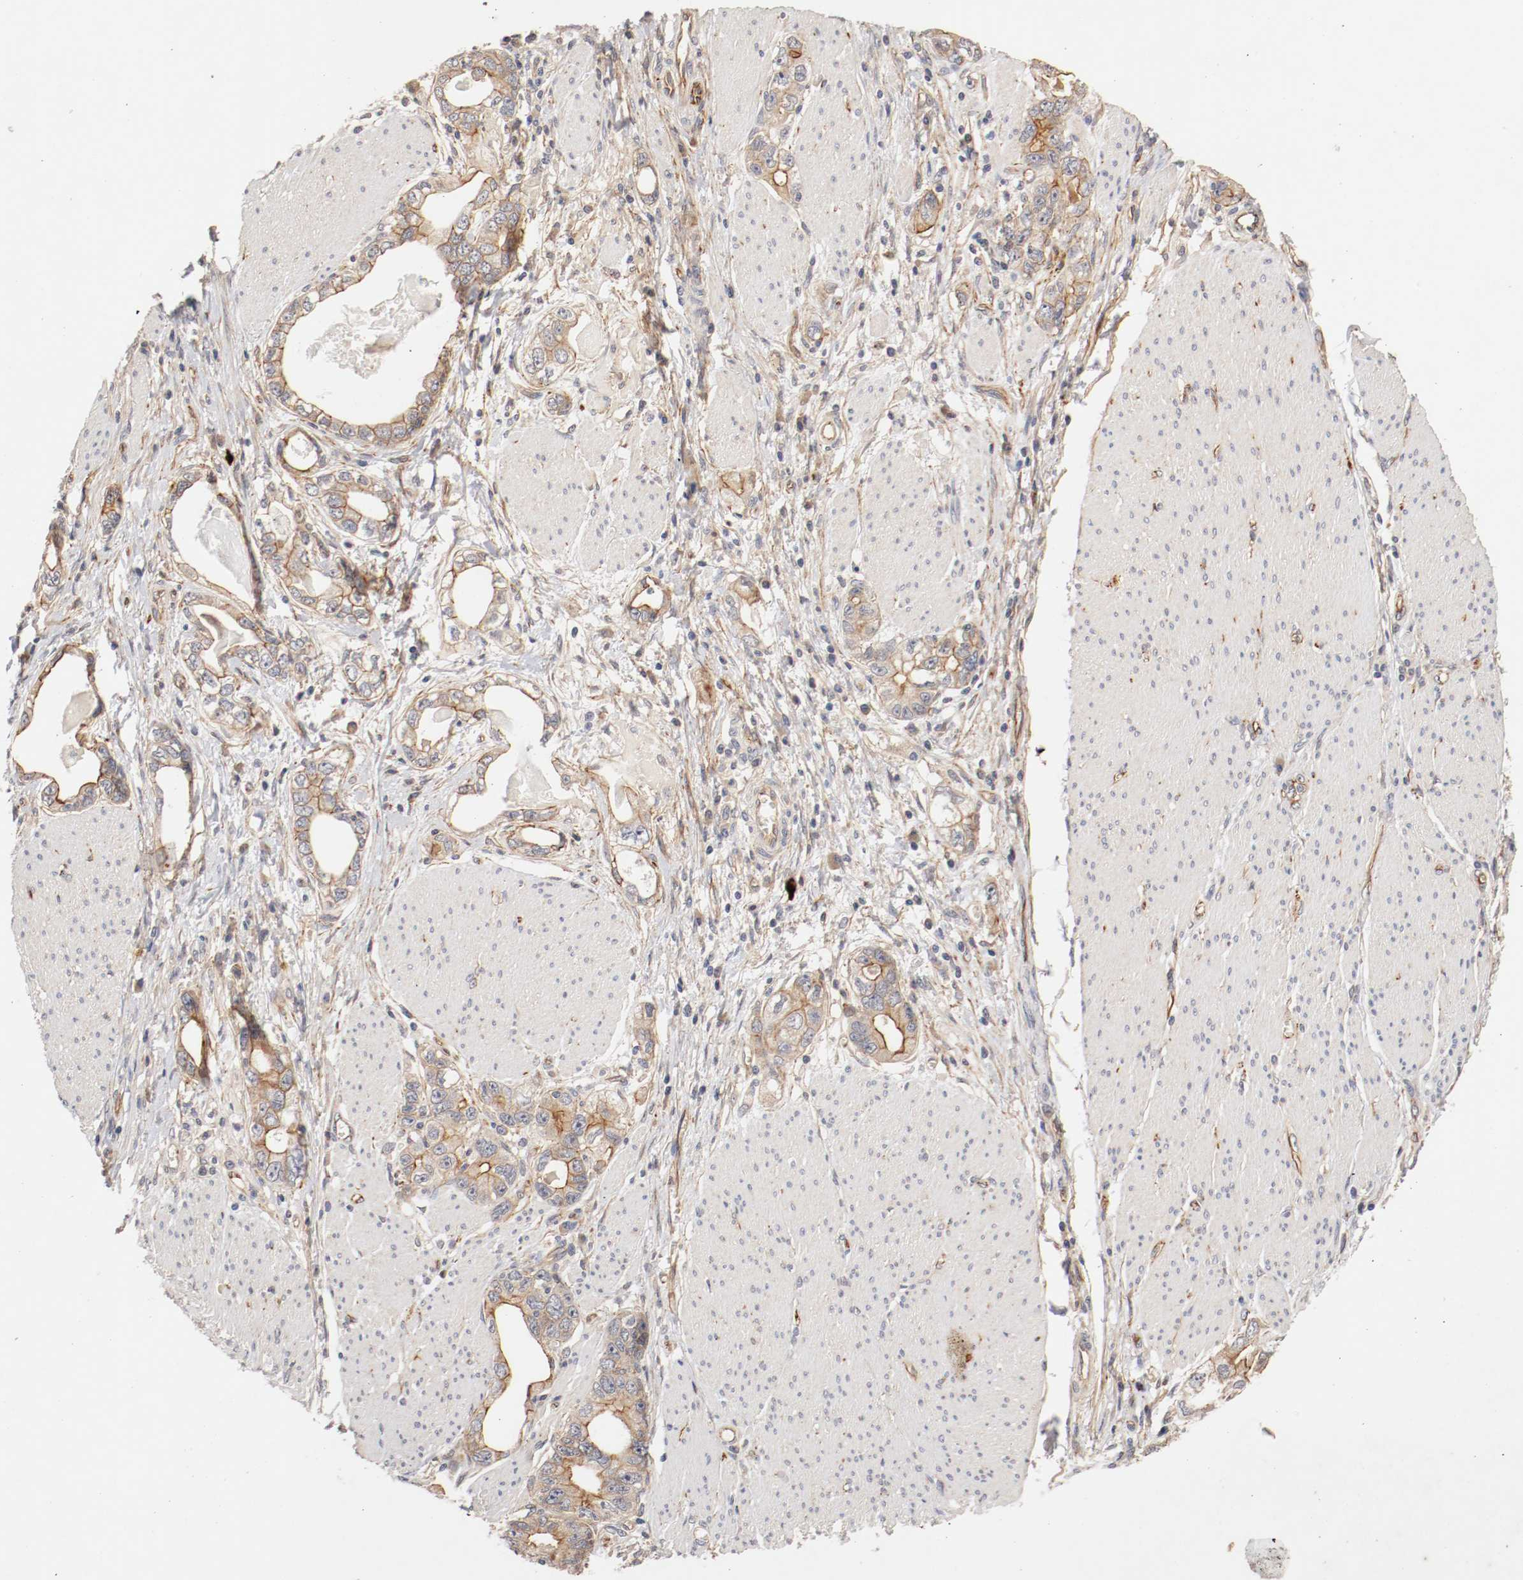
{"staining": {"intensity": "strong", "quantity": "25%-75%", "location": "cytoplasmic/membranous"}, "tissue": "stomach cancer", "cell_type": "Tumor cells", "image_type": "cancer", "snomed": [{"axis": "morphology", "description": "Adenocarcinoma, NOS"}, {"axis": "topography", "description": "Stomach, lower"}], "caption": "An IHC image of tumor tissue is shown. Protein staining in brown labels strong cytoplasmic/membranous positivity in stomach adenocarcinoma within tumor cells.", "gene": "TYK2", "patient": {"sex": "female", "age": 93}}